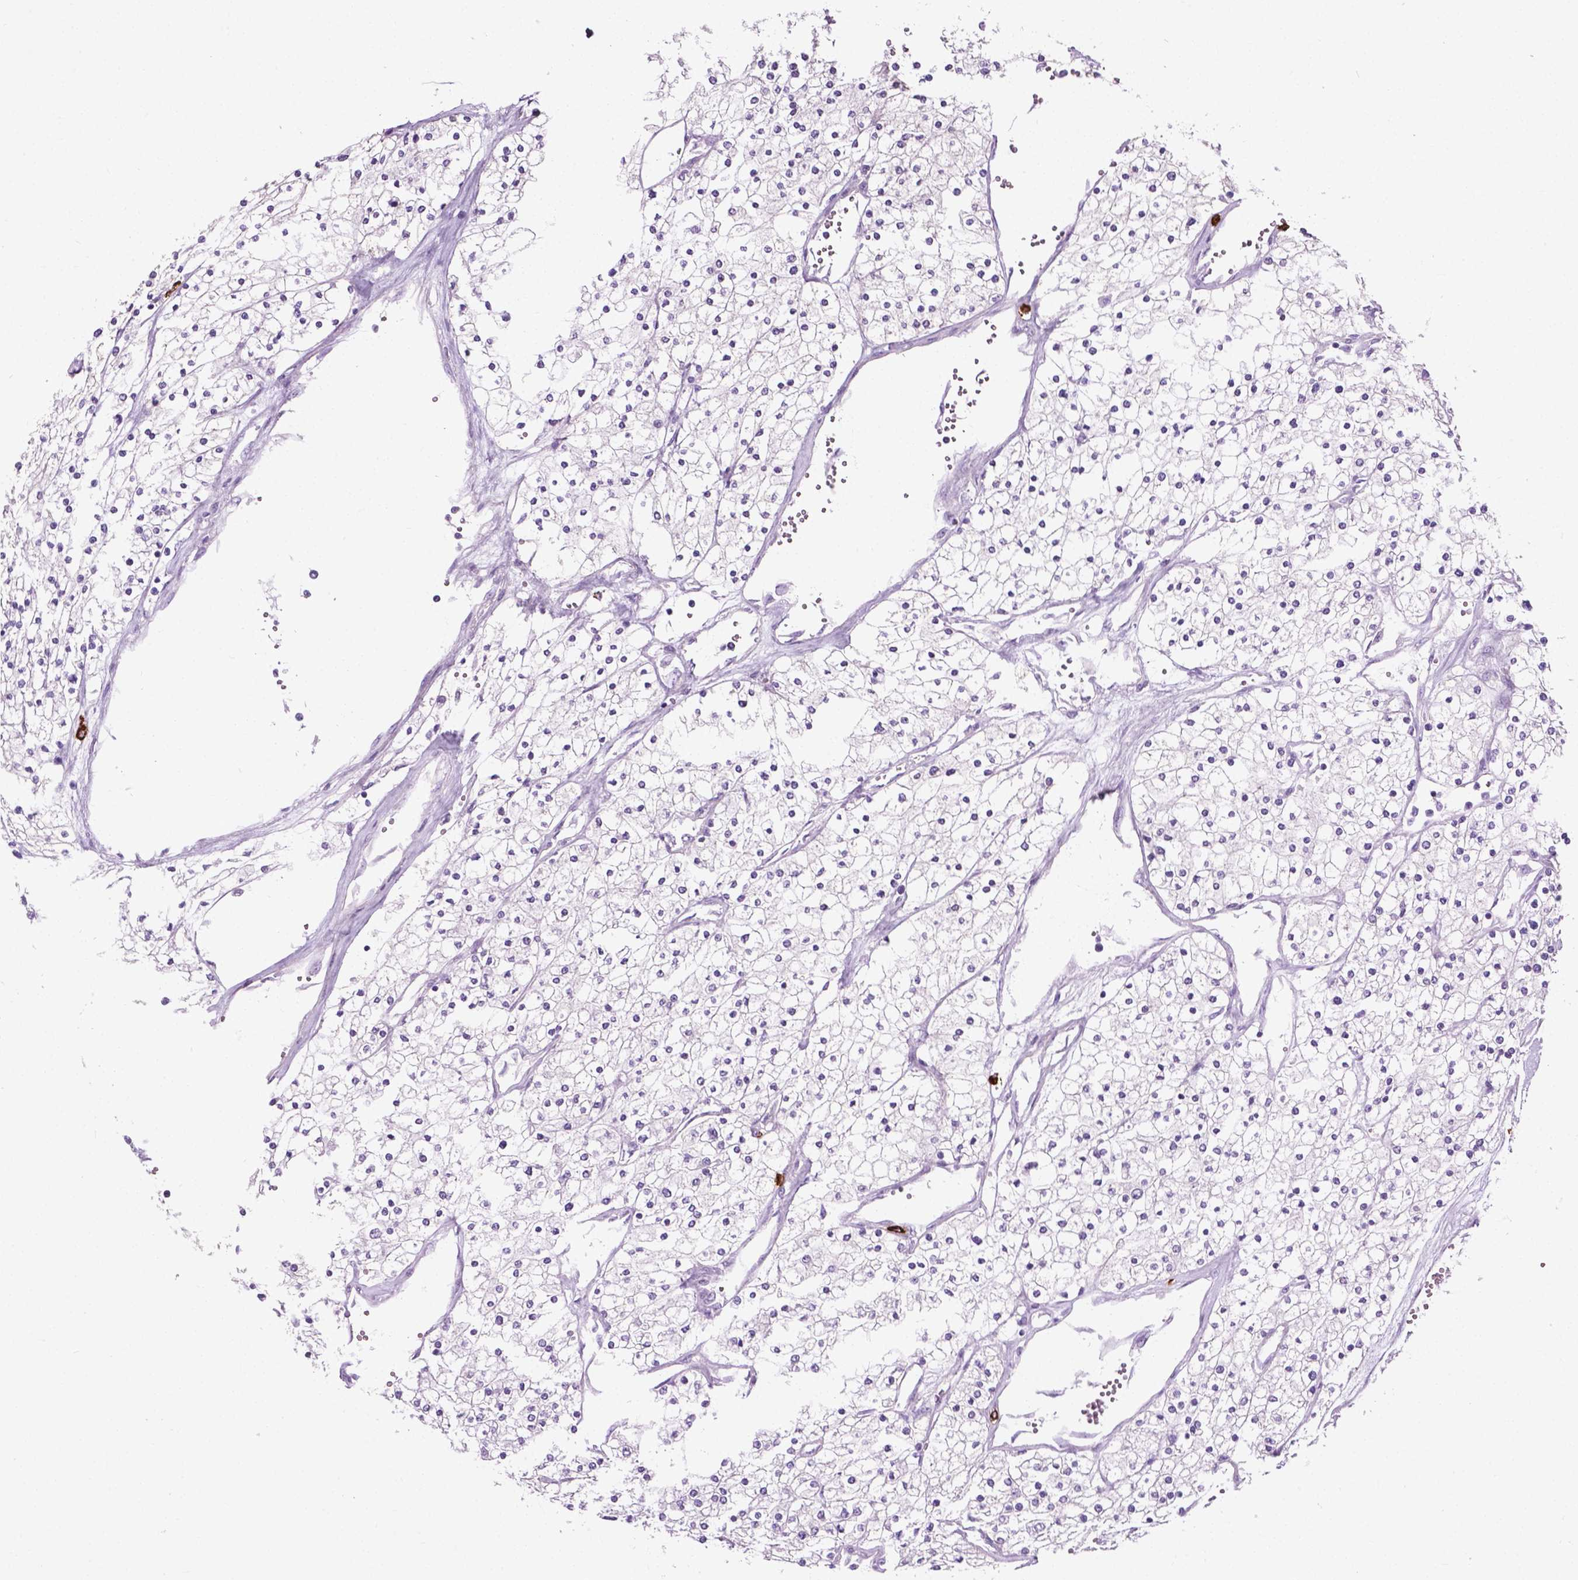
{"staining": {"intensity": "negative", "quantity": "none", "location": "none"}, "tissue": "renal cancer", "cell_type": "Tumor cells", "image_type": "cancer", "snomed": [{"axis": "morphology", "description": "Adenocarcinoma, NOS"}, {"axis": "topography", "description": "Kidney"}], "caption": "Immunohistochemistry (IHC) image of neoplastic tissue: human adenocarcinoma (renal) stained with DAB exhibits no significant protein staining in tumor cells.", "gene": "SPECC1L", "patient": {"sex": "male", "age": 80}}